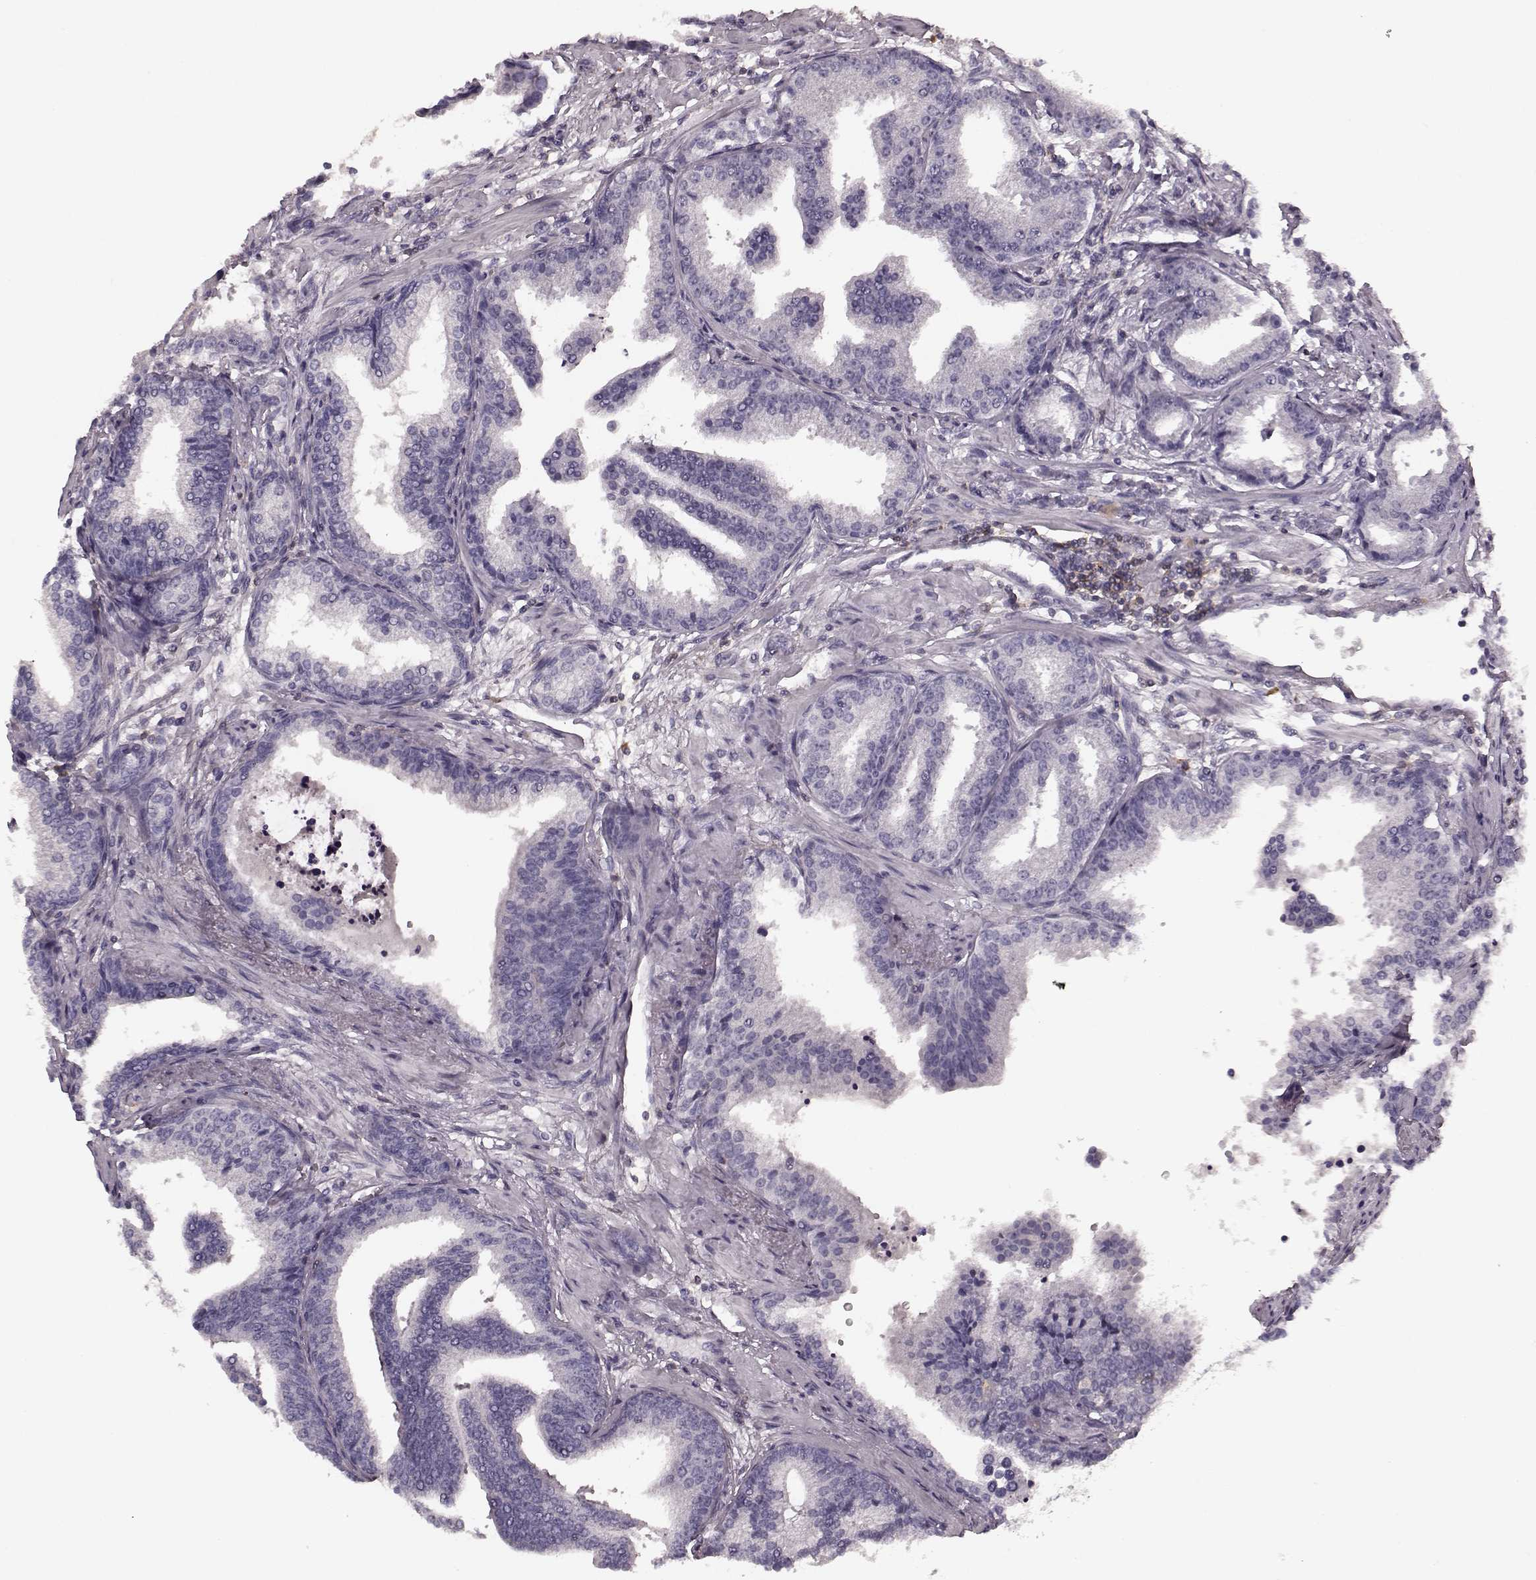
{"staining": {"intensity": "negative", "quantity": "none", "location": "none"}, "tissue": "prostate cancer", "cell_type": "Tumor cells", "image_type": "cancer", "snomed": [{"axis": "morphology", "description": "Adenocarcinoma, NOS"}, {"axis": "topography", "description": "Prostate"}], "caption": "DAB immunohistochemical staining of prostate adenocarcinoma displays no significant staining in tumor cells.", "gene": "CD28", "patient": {"sex": "male", "age": 64}}